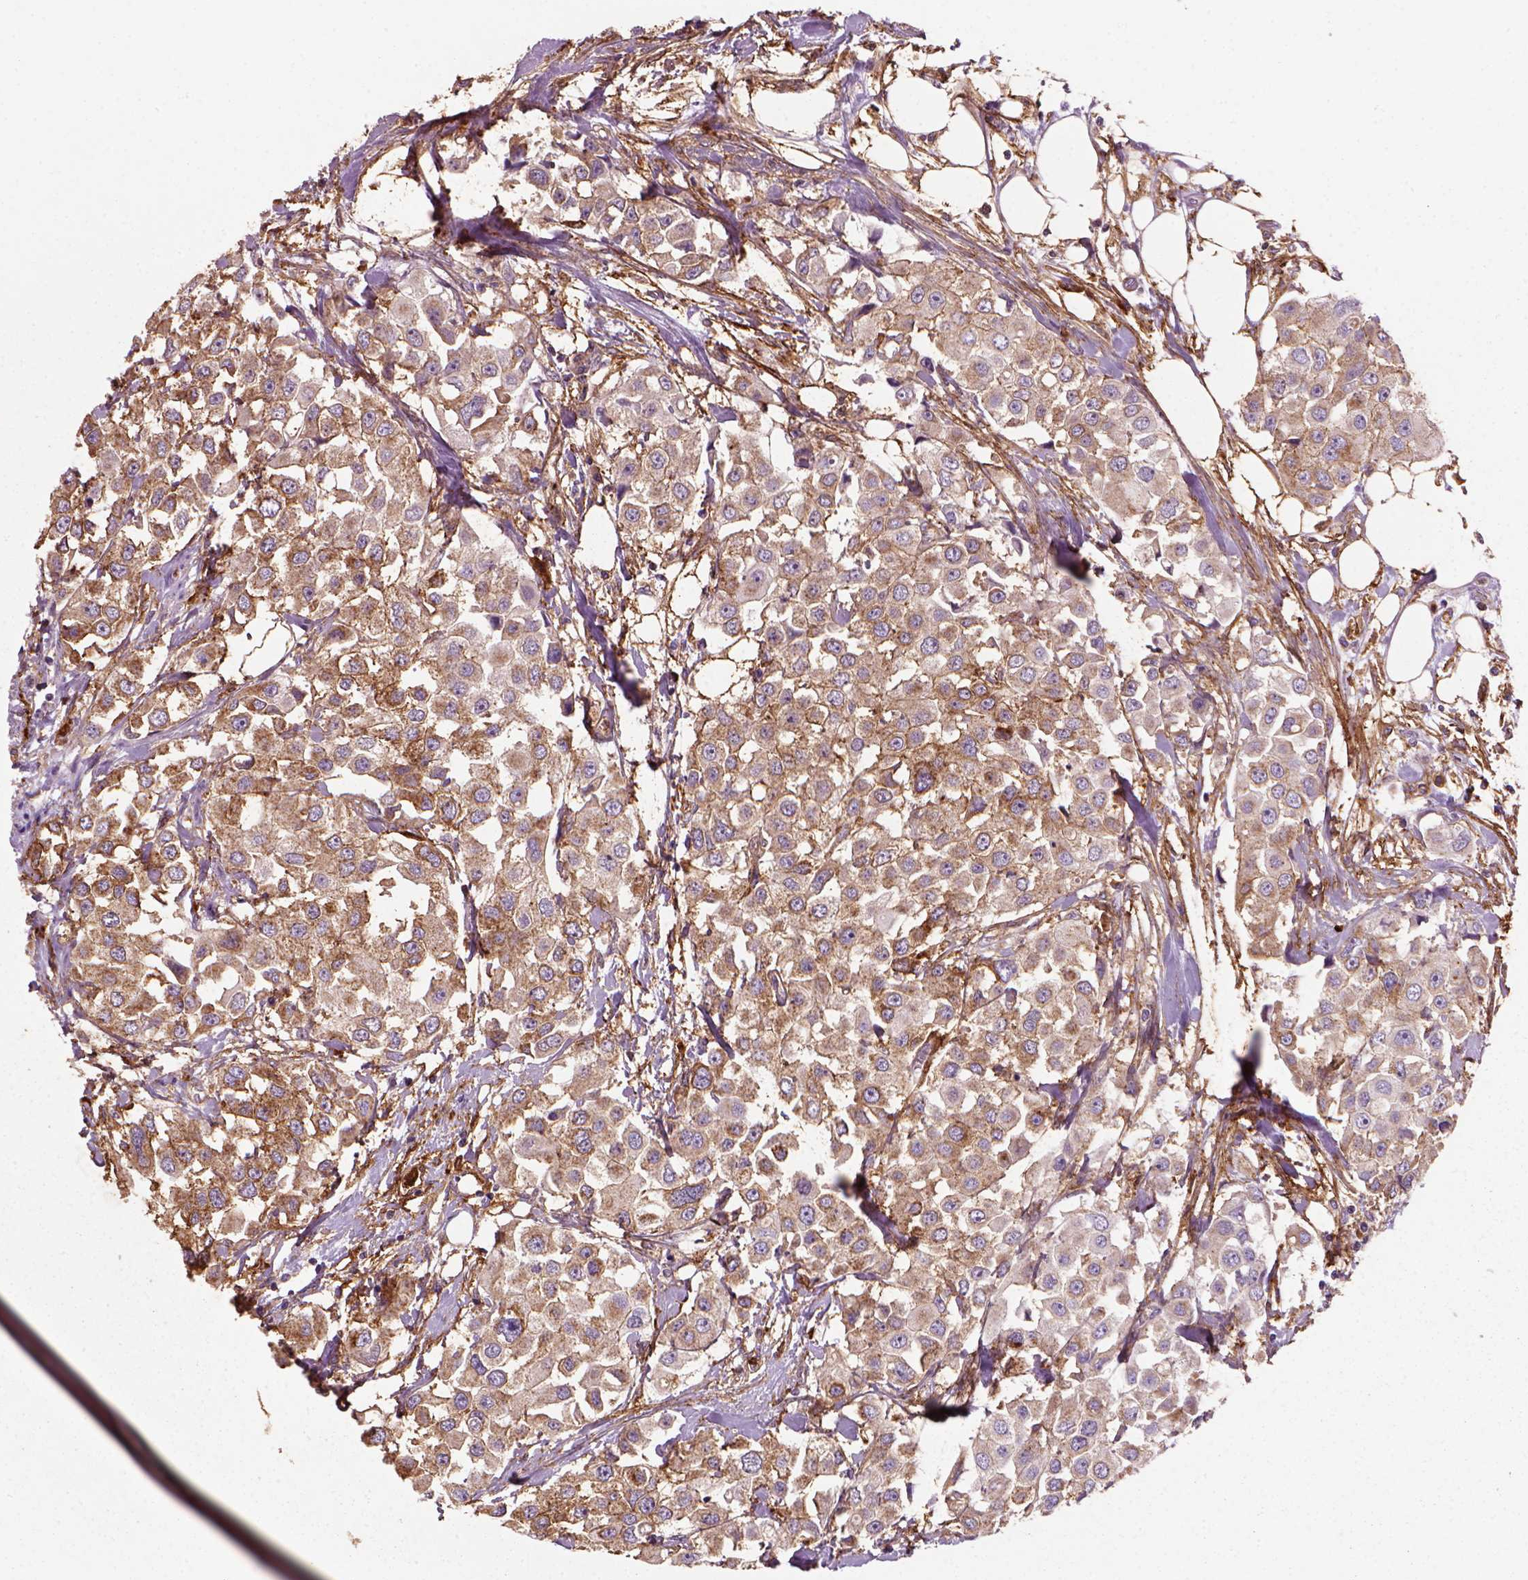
{"staining": {"intensity": "moderate", "quantity": "25%-75%", "location": "cytoplasmic/membranous"}, "tissue": "urothelial cancer", "cell_type": "Tumor cells", "image_type": "cancer", "snomed": [{"axis": "morphology", "description": "Urothelial carcinoma, High grade"}, {"axis": "topography", "description": "Urinary bladder"}], "caption": "Human high-grade urothelial carcinoma stained for a protein (brown) displays moderate cytoplasmic/membranous positive expression in about 25%-75% of tumor cells.", "gene": "MARCKS", "patient": {"sex": "female", "age": 64}}